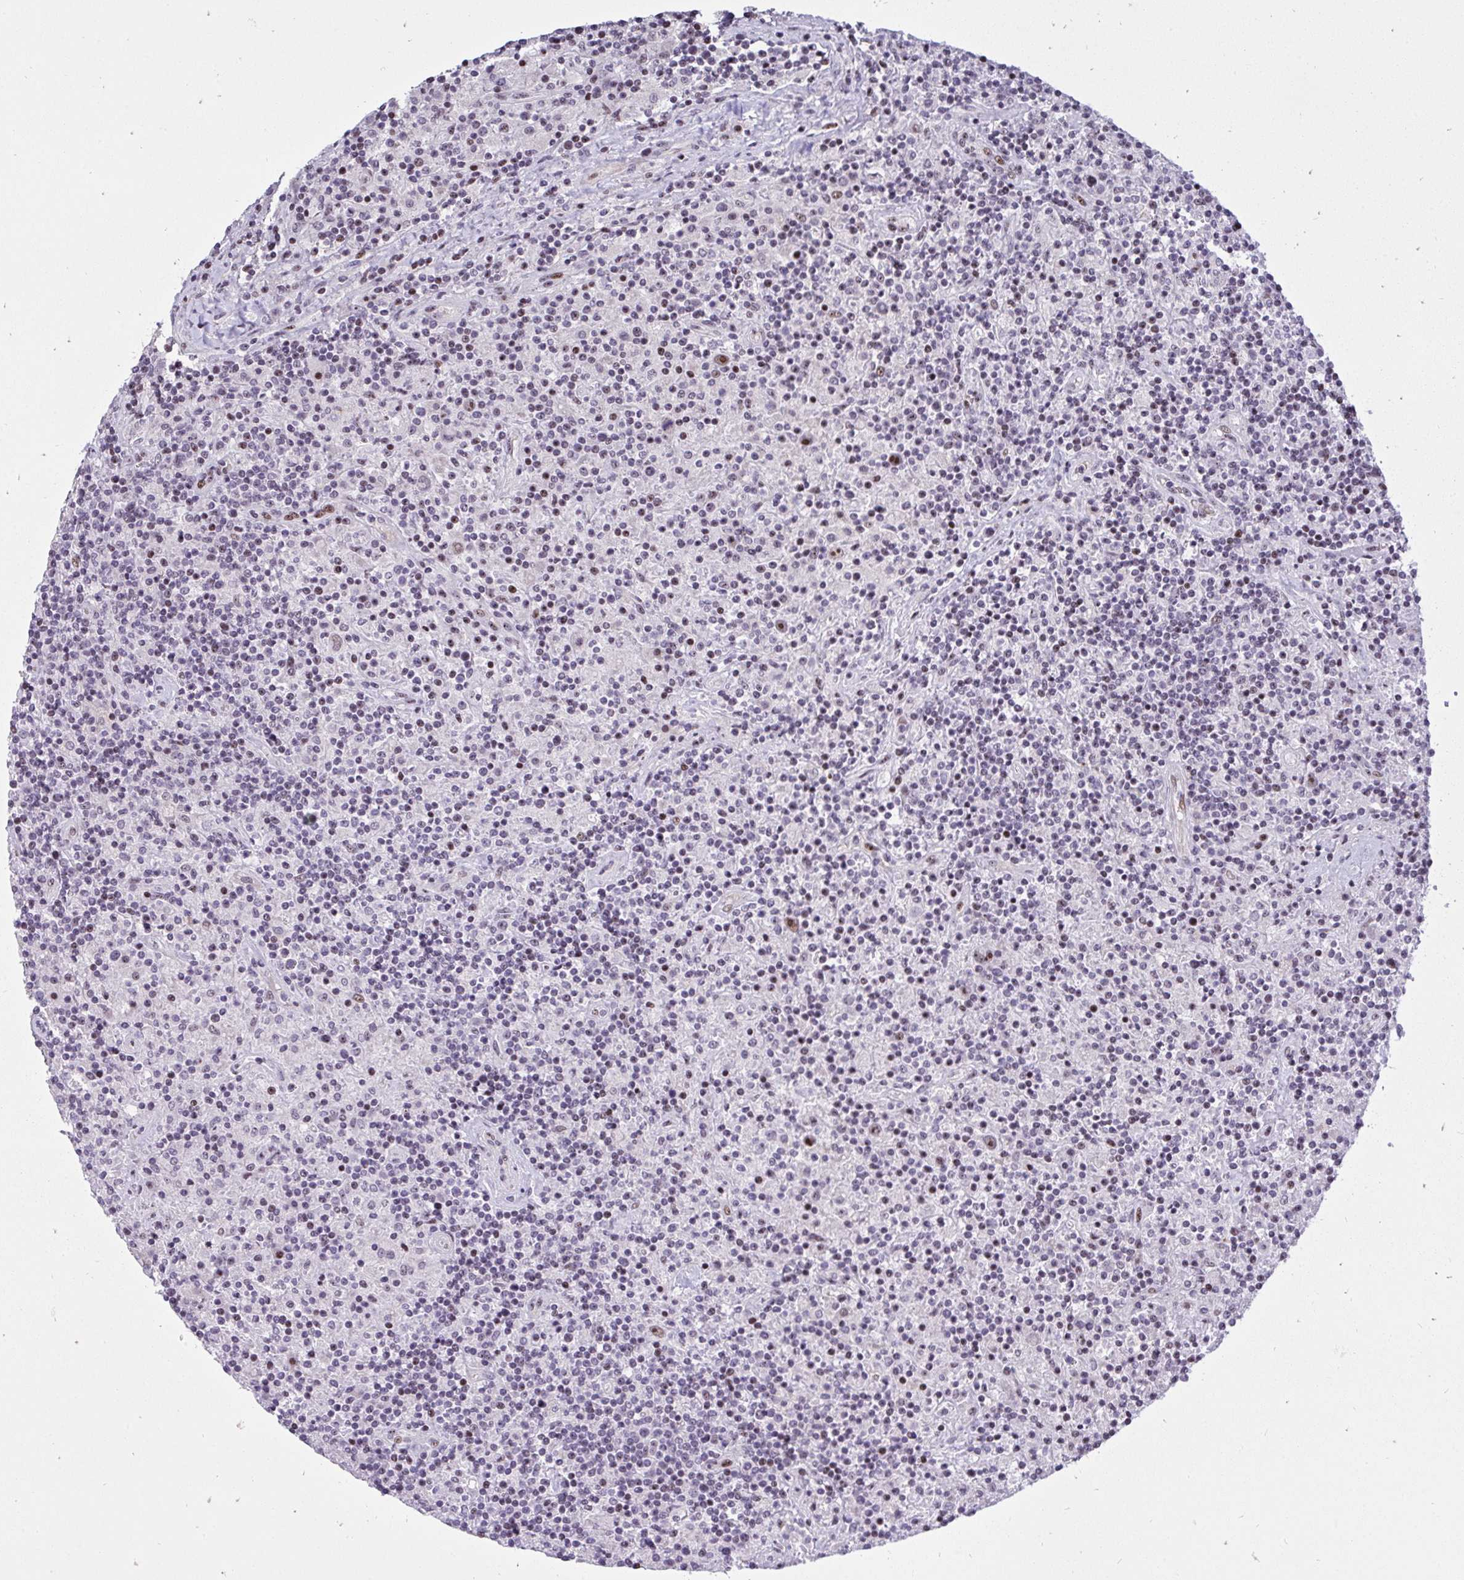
{"staining": {"intensity": "moderate", "quantity": "<25%", "location": "nuclear"}, "tissue": "lymphoma", "cell_type": "Tumor cells", "image_type": "cancer", "snomed": [{"axis": "morphology", "description": "Hodgkin's disease, NOS"}, {"axis": "topography", "description": "Lymph node"}], "caption": "IHC micrograph of human lymphoma stained for a protein (brown), which demonstrates low levels of moderate nuclear positivity in approximately <25% of tumor cells.", "gene": "PLPPR3", "patient": {"sex": "male", "age": 70}}